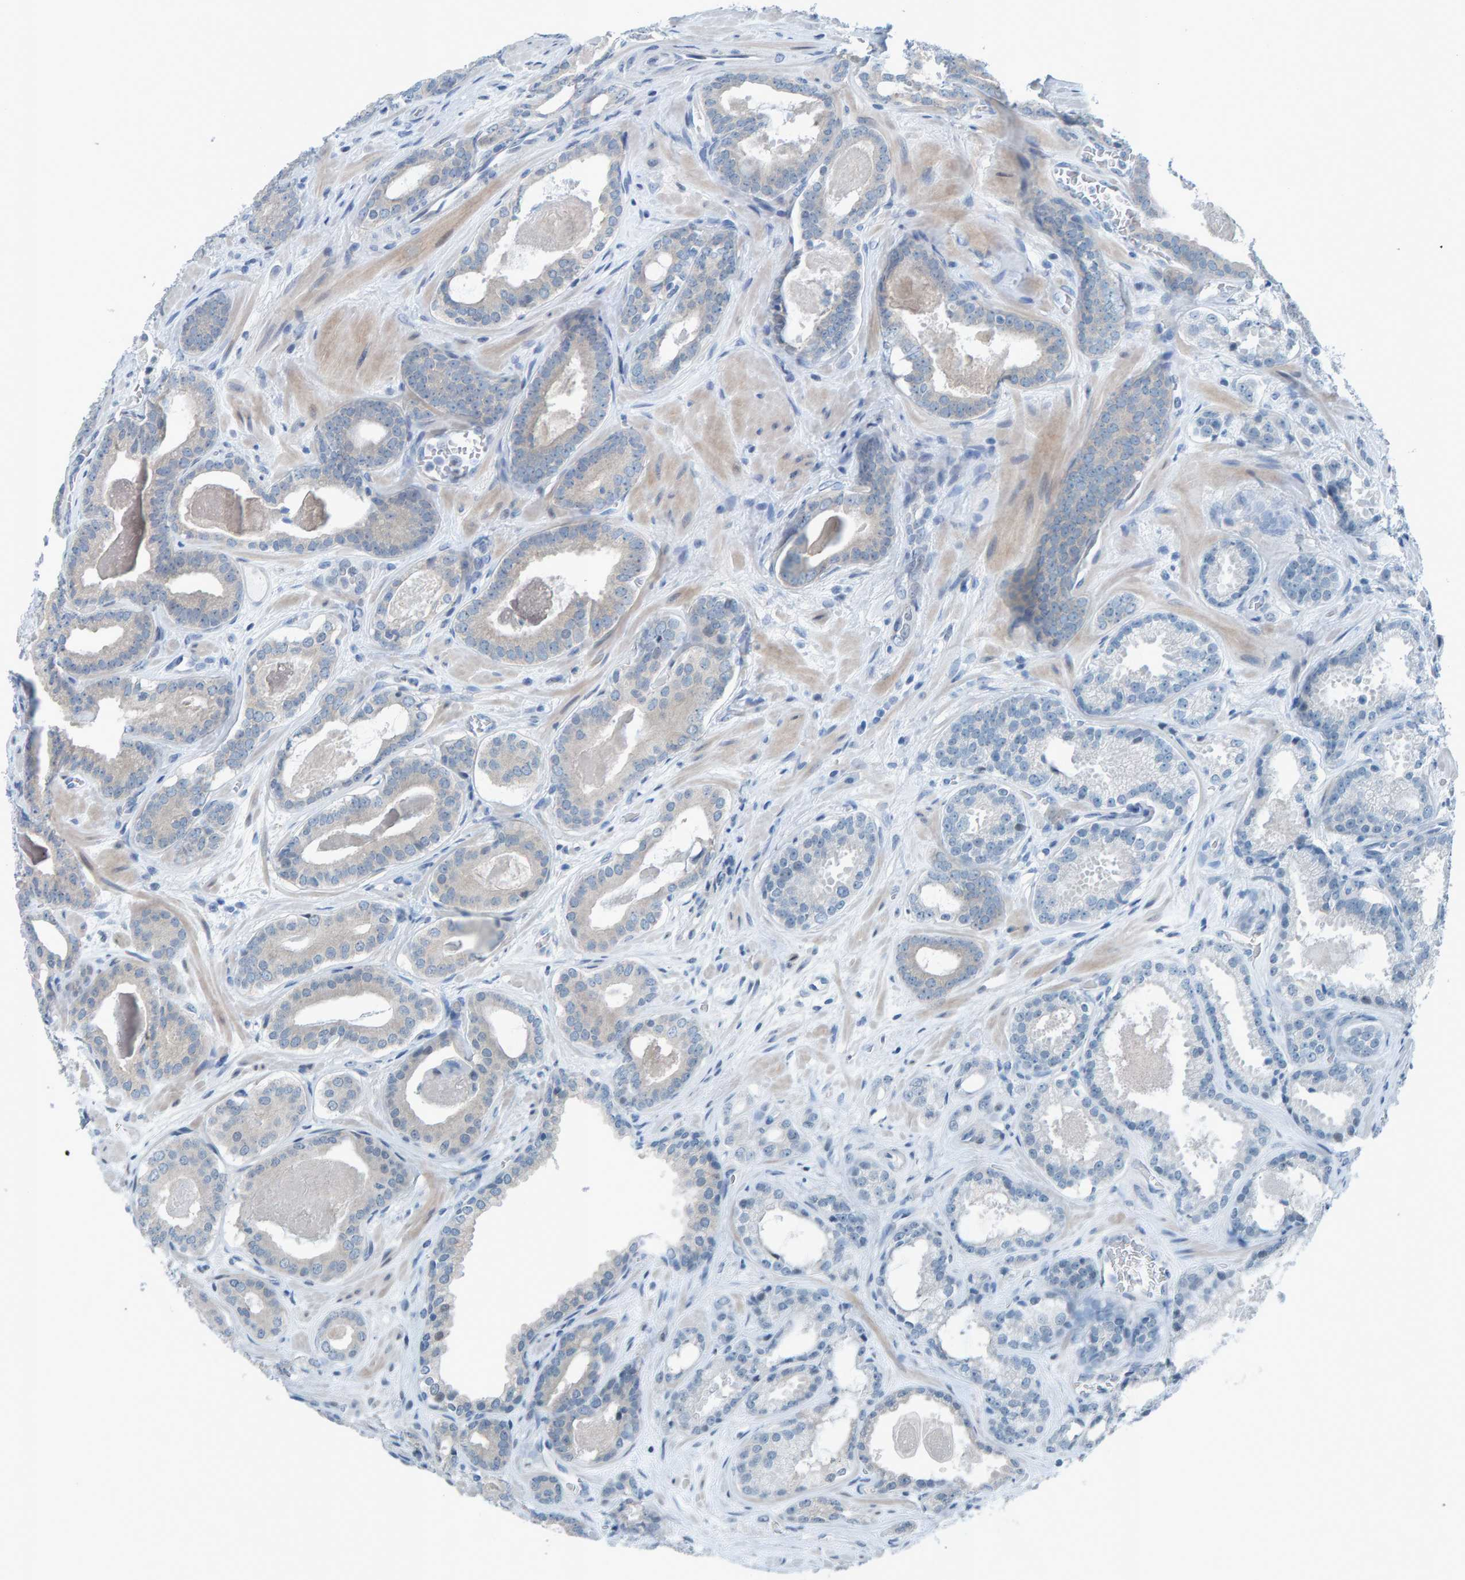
{"staining": {"intensity": "negative", "quantity": "none", "location": "none"}, "tissue": "prostate cancer", "cell_type": "Tumor cells", "image_type": "cancer", "snomed": [{"axis": "morphology", "description": "Adenocarcinoma, High grade"}, {"axis": "topography", "description": "Prostate"}], "caption": "The immunohistochemistry (IHC) micrograph has no significant expression in tumor cells of prostate cancer tissue.", "gene": "CNP", "patient": {"sex": "male", "age": 60}}